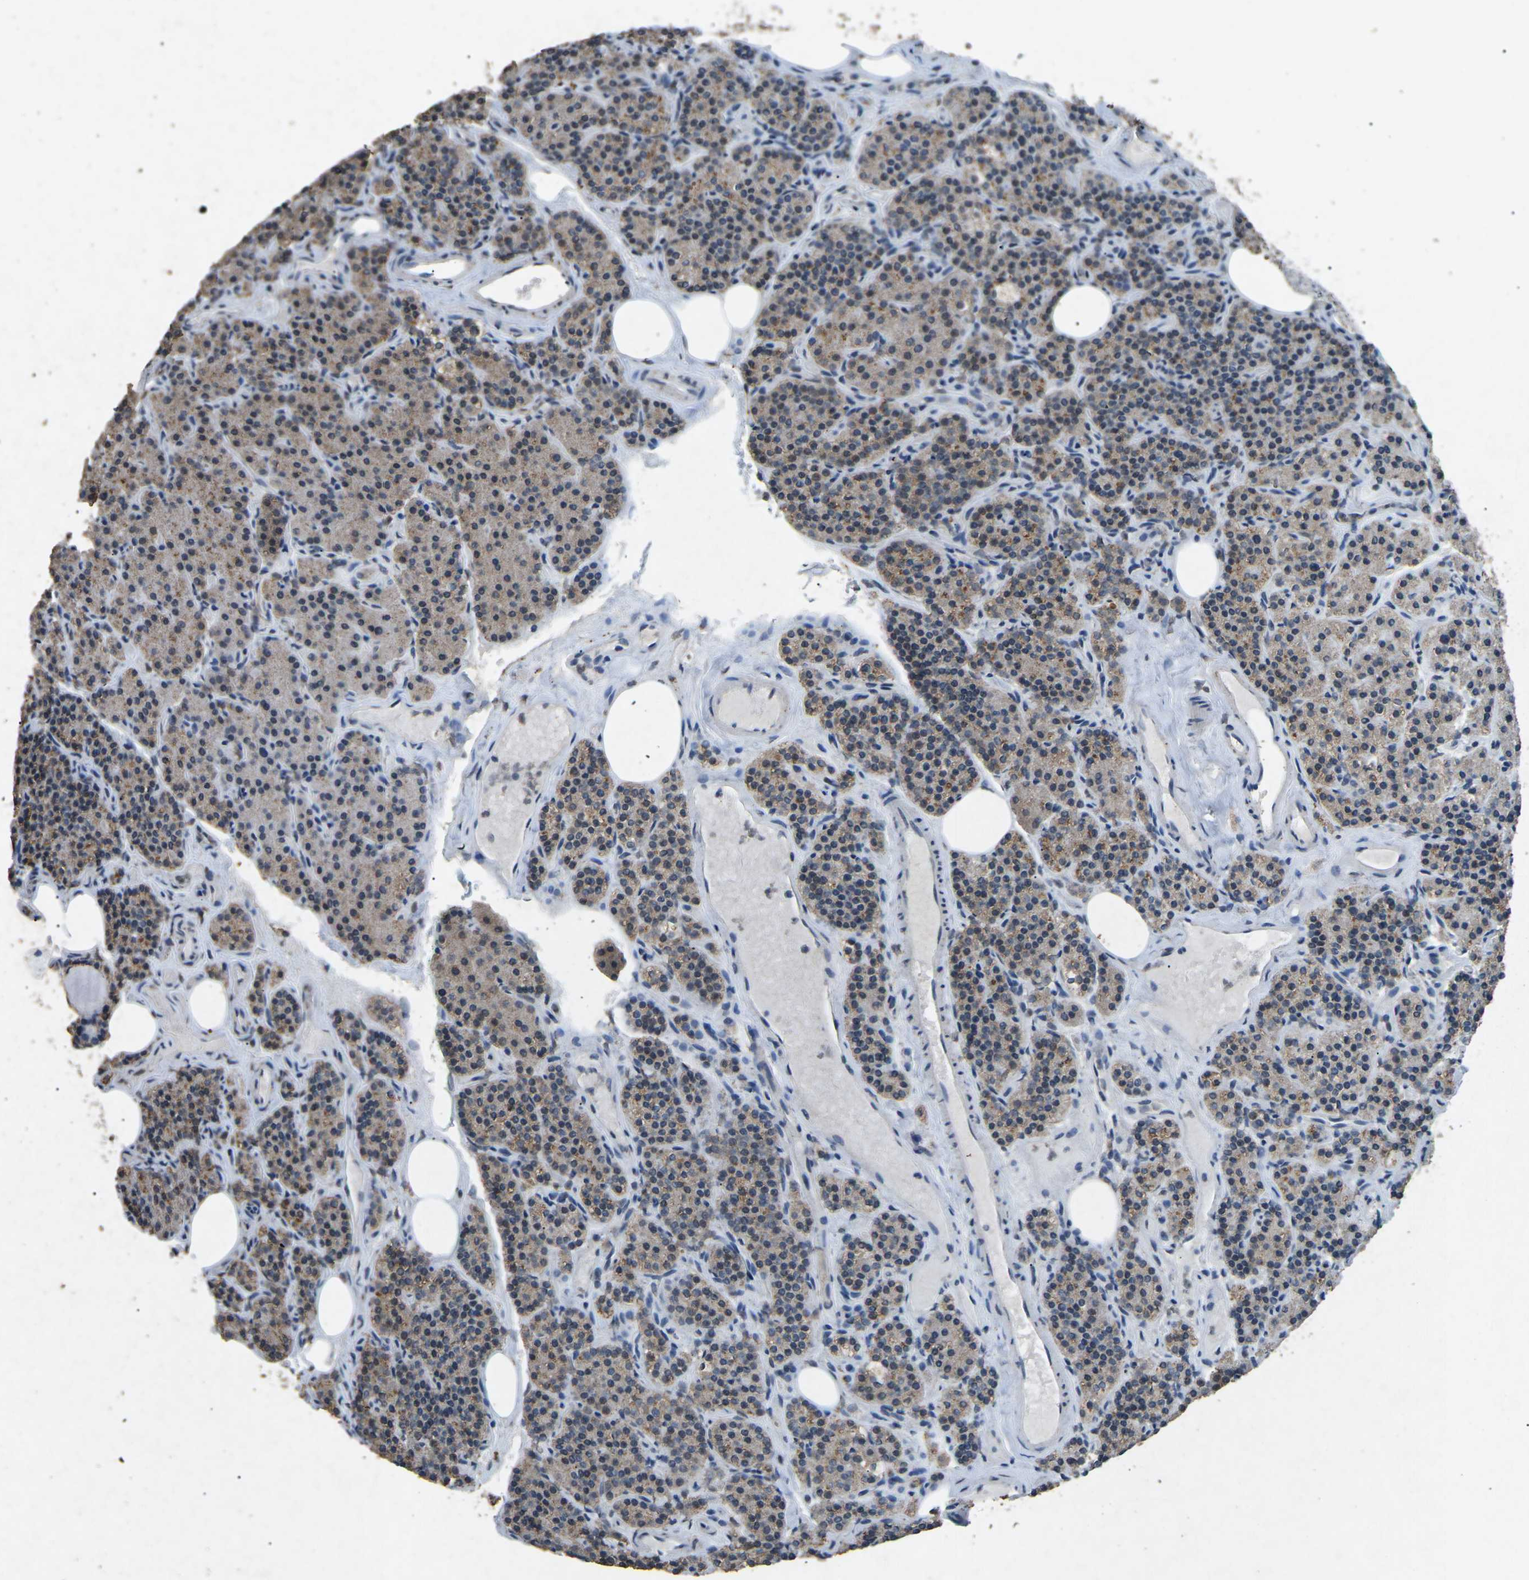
{"staining": {"intensity": "weak", "quantity": "25%-75%", "location": "cytoplasmic/membranous"}, "tissue": "parathyroid gland", "cell_type": "Glandular cells", "image_type": "normal", "snomed": [{"axis": "morphology", "description": "Normal tissue, NOS"}, {"axis": "morphology", "description": "Adenoma, NOS"}, {"axis": "topography", "description": "Parathyroid gland"}], "caption": "Benign parathyroid gland displays weak cytoplasmic/membranous staining in about 25%-75% of glandular cells, visualized by immunohistochemistry.", "gene": "A1BG", "patient": {"sex": "female", "age": 74}}